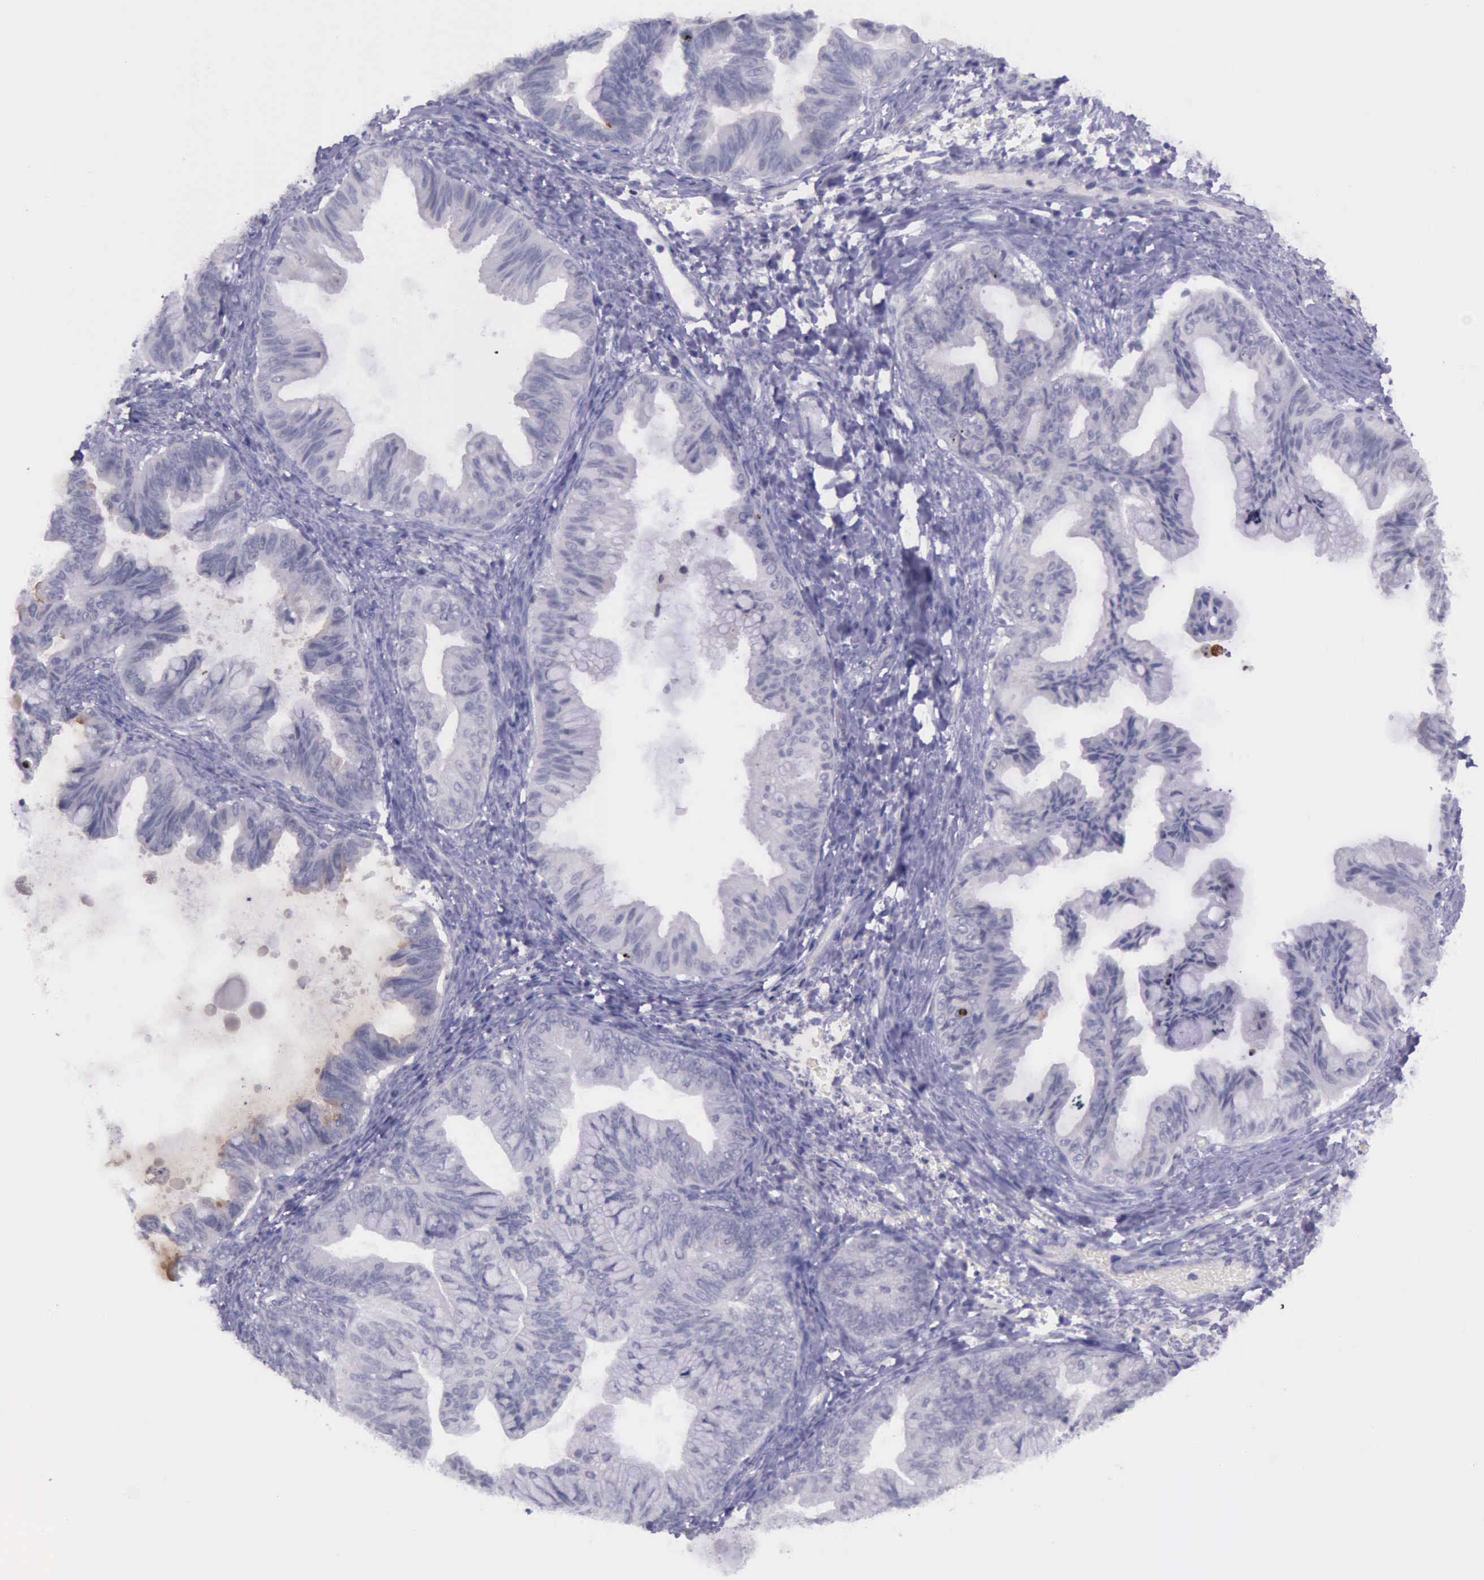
{"staining": {"intensity": "strong", "quantity": "<25%", "location": "nuclear"}, "tissue": "ovarian cancer", "cell_type": "Tumor cells", "image_type": "cancer", "snomed": [{"axis": "morphology", "description": "Cystadenocarcinoma, mucinous, NOS"}, {"axis": "topography", "description": "Ovary"}], "caption": "The micrograph demonstrates a brown stain indicating the presence of a protein in the nuclear of tumor cells in ovarian cancer (mucinous cystadenocarcinoma). (Brightfield microscopy of DAB IHC at high magnification).", "gene": "PARP1", "patient": {"sex": "female", "age": 36}}